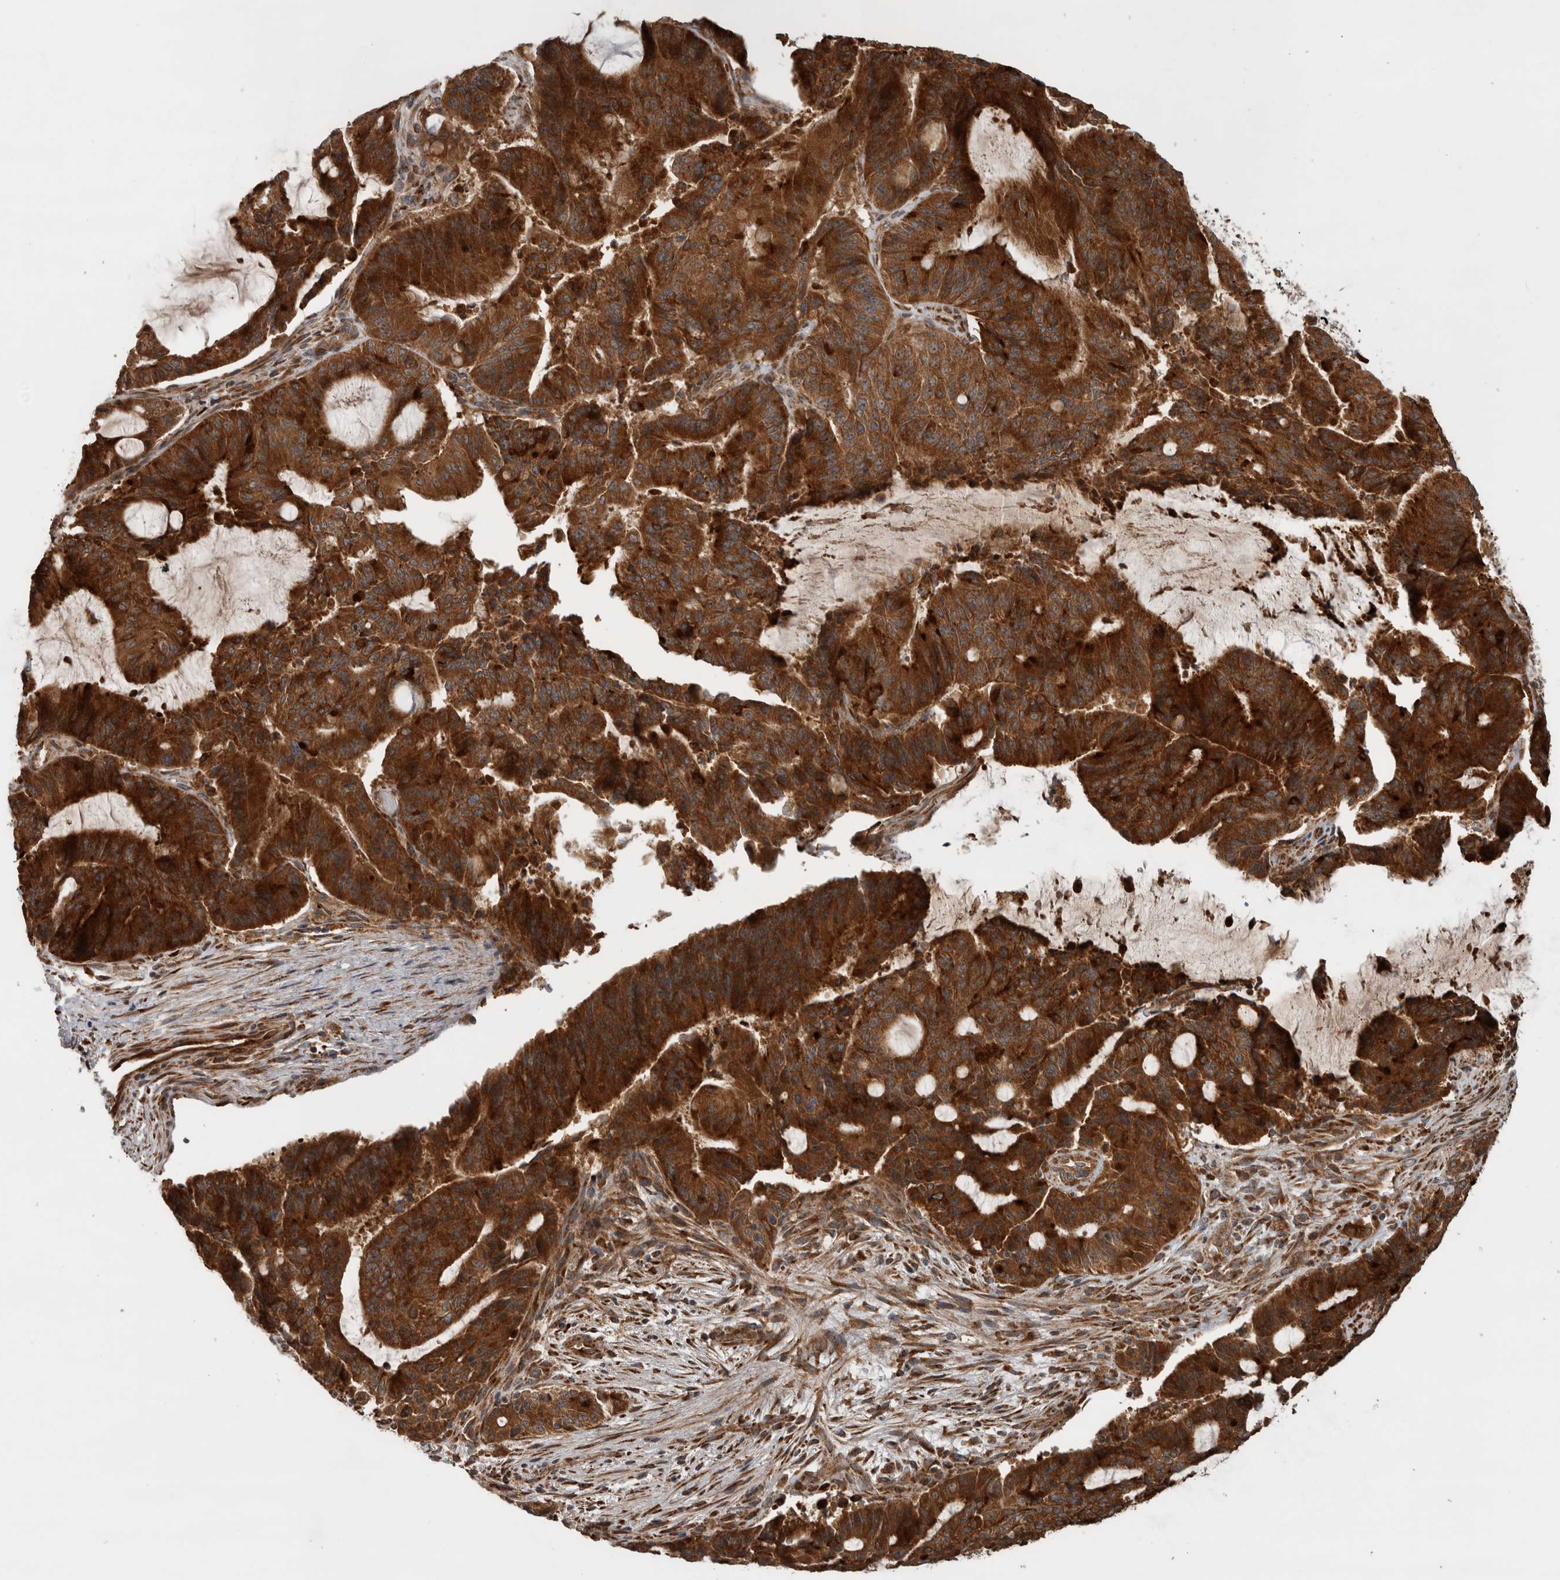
{"staining": {"intensity": "strong", "quantity": ">75%", "location": "cytoplasmic/membranous"}, "tissue": "liver cancer", "cell_type": "Tumor cells", "image_type": "cancer", "snomed": [{"axis": "morphology", "description": "Normal tissue, NOS"}, {"axis": "morphology", "description": "Cholangiocarcinoma"}, {"axis": "topography", "description": "Liver"}, {"axis": "topography", "description": "Peripheral nerve tissue"}], "caption": "Liver cancer (cholangiocarcinoma) stained with immunohistochemistry (IHC) demonstrates strong cytoplasmic/membranous positivity in about >75% of tumor cells. The staining was performed using DAB (3,3'-diaminobenzidine) to visualize the protein expression in brown, while the nuclei were stained in blue with hematoxylin (Magnification: 20x).", "gene": "TUBD1", "patient": {"sex": "female", "age": 73}}